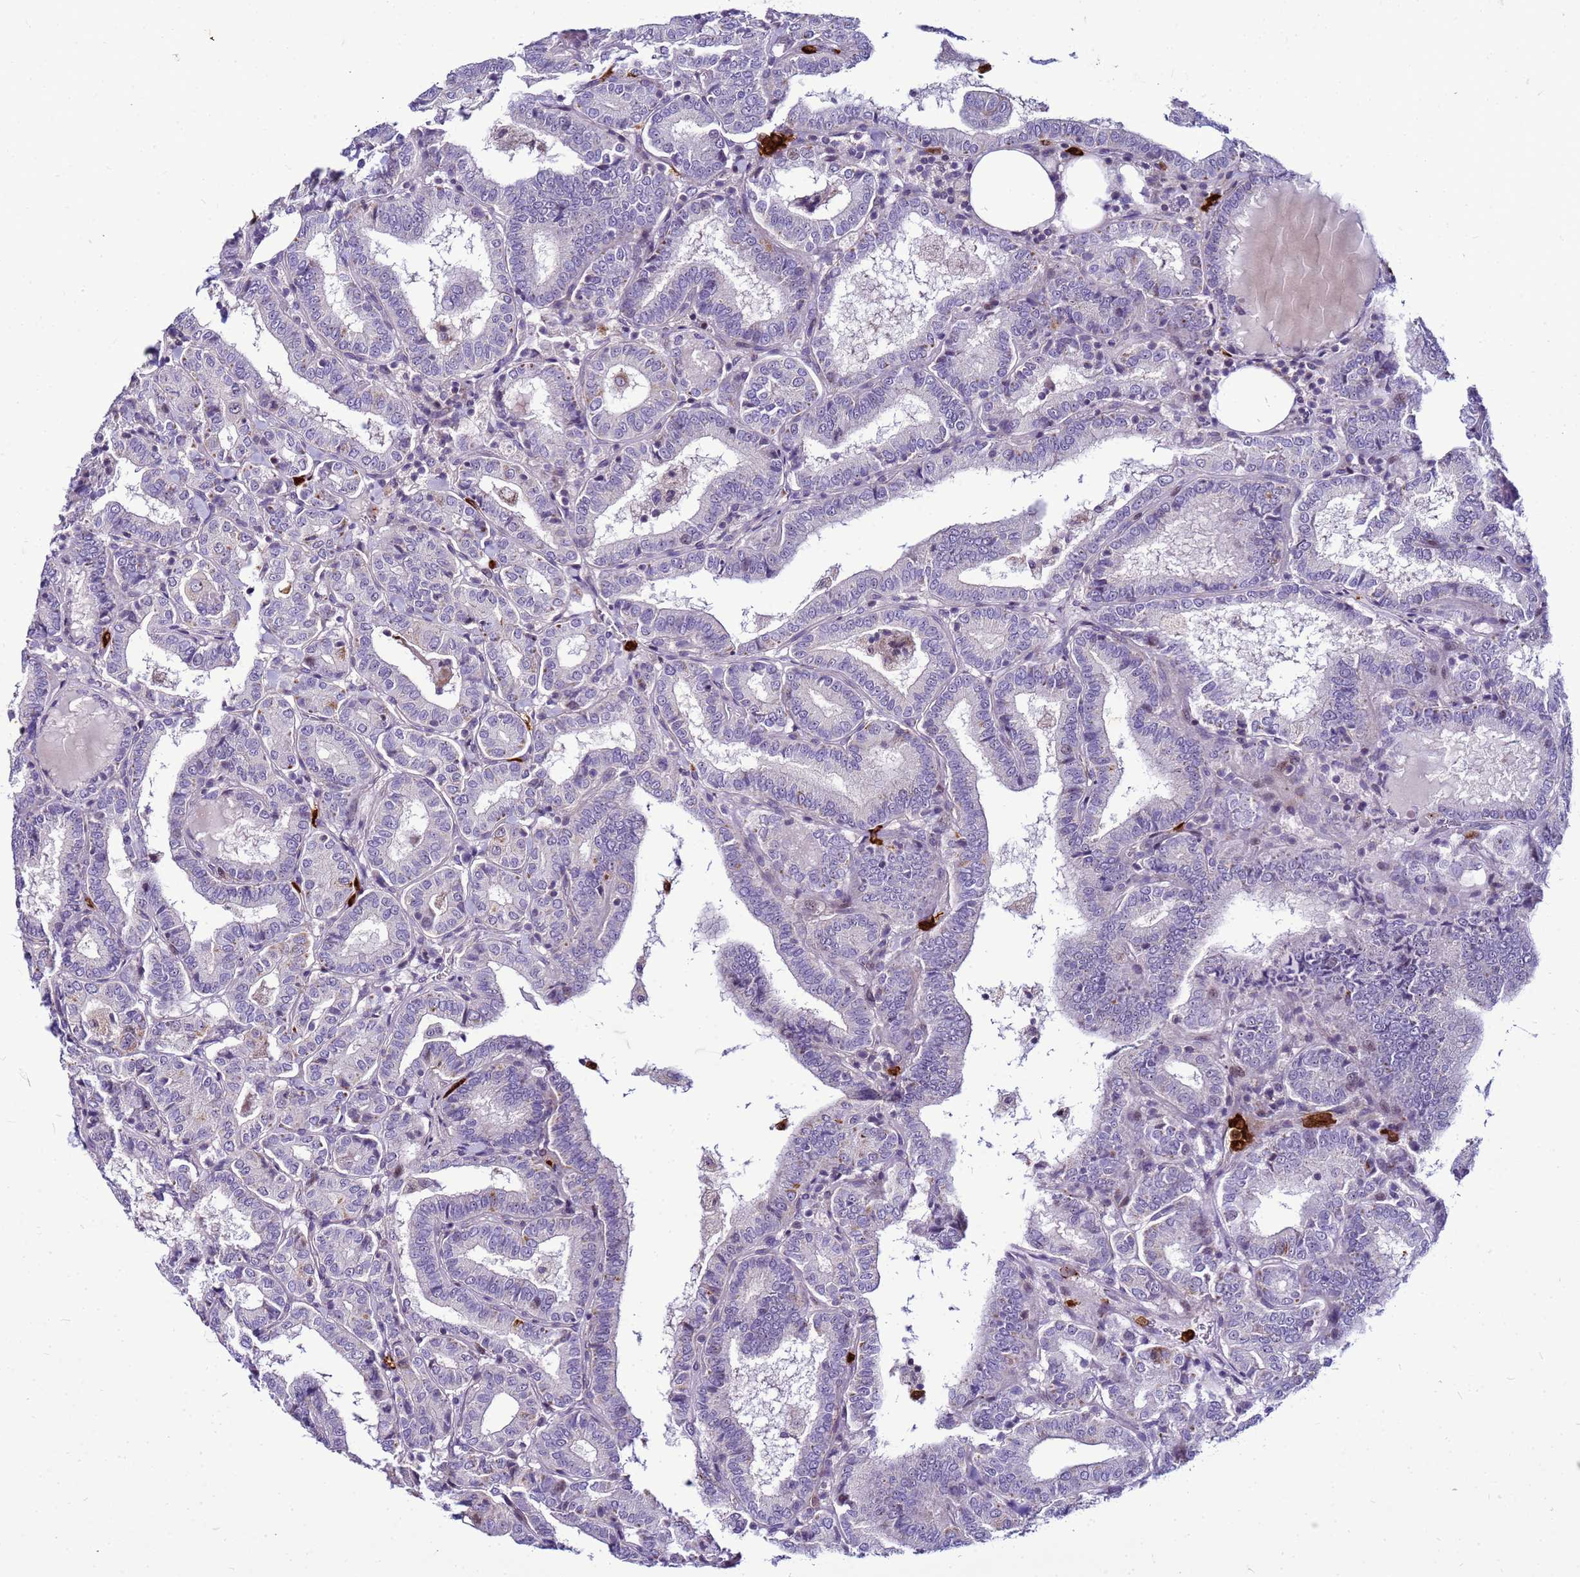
{"staining": {"intensity": "negative", "quantity": "none", "location": "none"}, "tissue": "thyroid cancer", "cell_type": "Tumor cells", "image_type": "cancer", "snomed": [{"axis": "morphology", "description": "Papillary adenocarcinoma, NOS"}, {"axis": "topography", "description": "Thyroid gland"}], "caption": "There is no significant expression in tumor cells of thyroid cancer. (Stains: DAB immunohistochemistry with hematoxylin counter stain, Microscopy: brightfield microscopy at high magnification).", "gene": "VPS4B", "patient": {"sex": "female", "age": 72}}